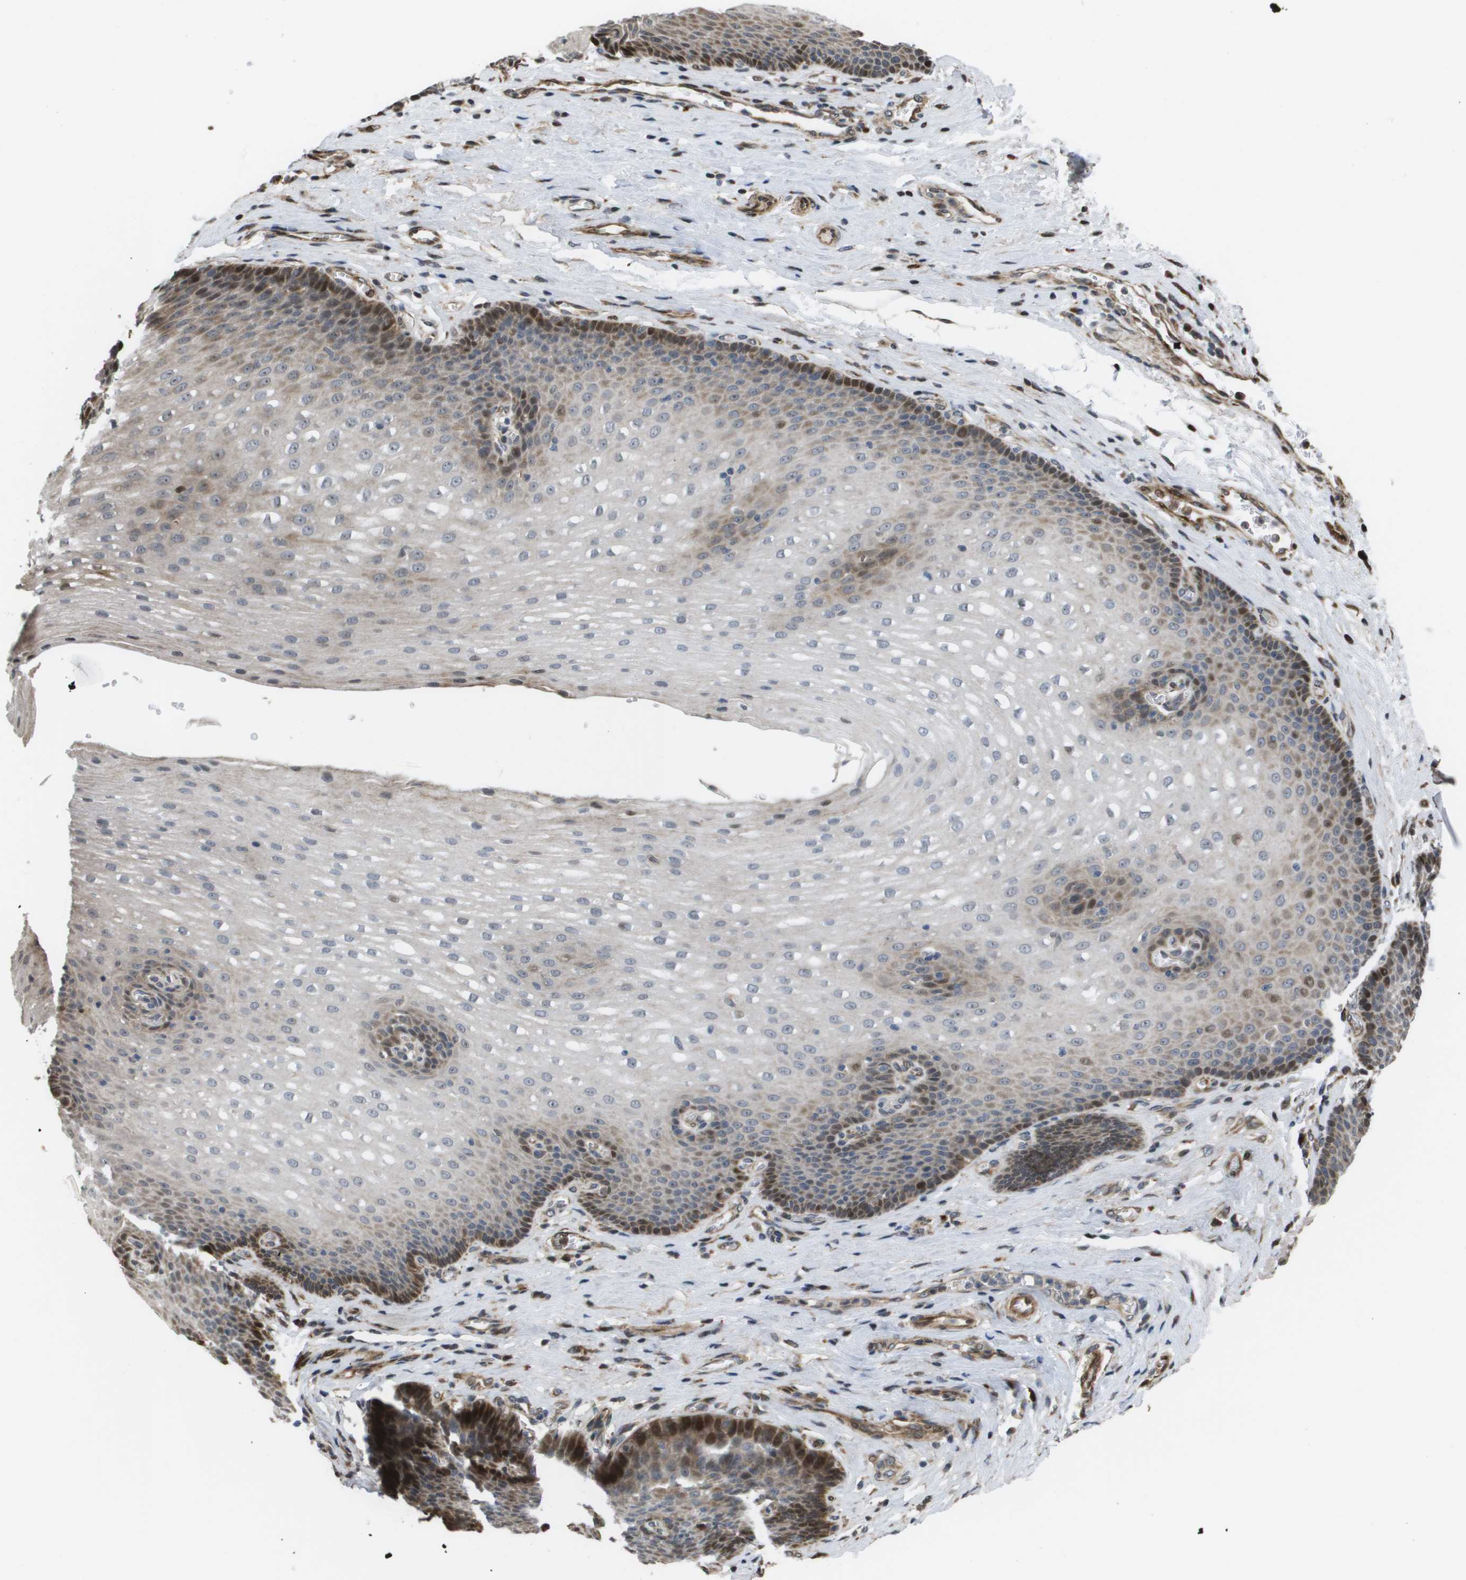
{"staining": {"intensity": "moderate", "quantity": "<25%", "location": "cytoplasmic/membranous,nuclear"}, "tissue": "esophagus", "cell_type": "Squamous epithelial cells", "image_type": "normal", "snomed": [{"axis": "morphology", "description": "Normal tissue, NOS"}, {"axis": "topography", "description": "Esophagus"}], "caption": "Moderate cytoplasmic/membranous,nuclear protein expression is identified in about <25% of squamous epithelial cells in esophagus. (DAB IHC with brightfield microscopy, high magnification).", "gene": "AXIN2", "patient": {"sex": "male", "age": 48}}